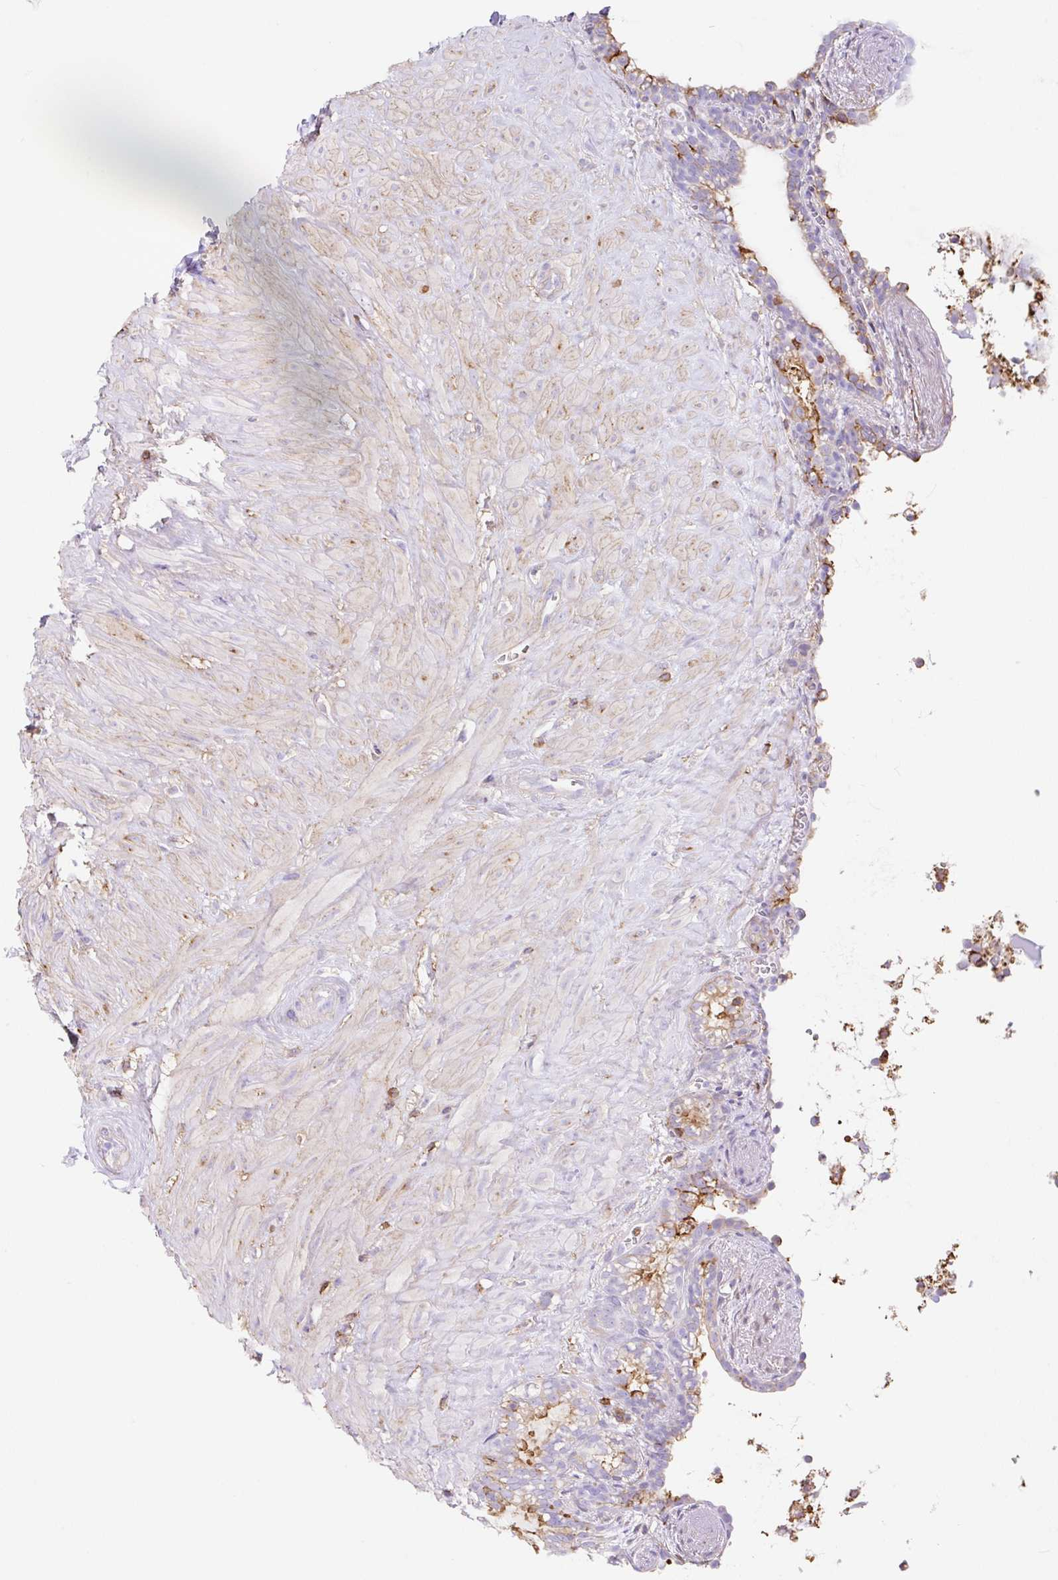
{"staining": {"intensity": "moderate", "quantity": ">75%", "location": "cytoplasmic/membranous"}, "tissue": "seminal vesicle", "cell_type": "Glandular cells", "image_type": "normal", "snomed": [{"axis": "morphology", "description": "Normal tissue, NOS"}, {"axis": "topography", "description": "Seminal veicle"}], "caption": "Immunohistochemical staining of unremarkable human seminal vesicle displays >75% levels of moderate cytoplasmic/membranous protein expression in approximately >75% of glandular cells. (DAB IHC, brown staining for protein, blue staining for nuclei).", "gene": "MTTP", "patient": {"sex": "male", "age": 76}}